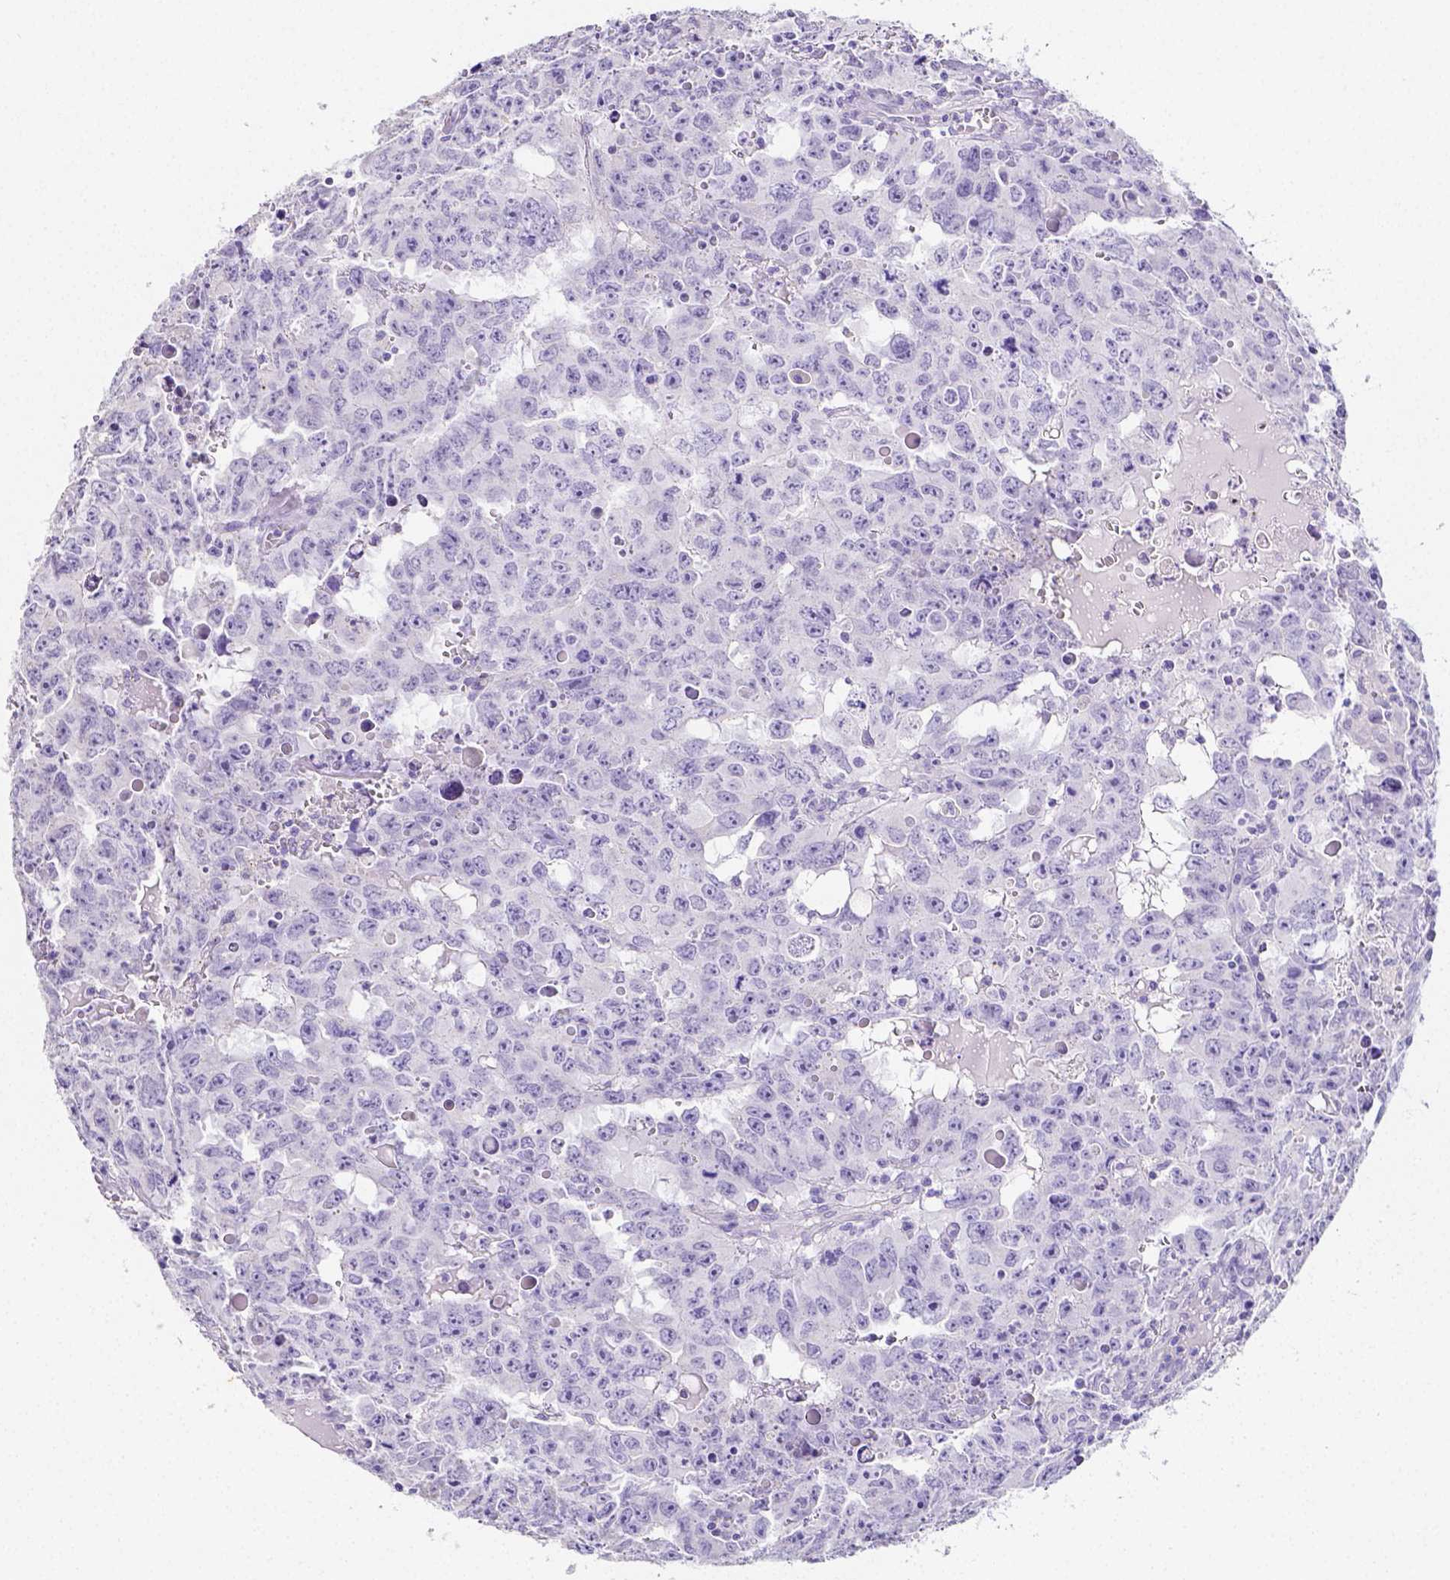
{"staining": {"intensity": "negative", "quantity": "none", "location": "none"}, "tissue": "testis cancer", "cell_type": "Tumor cells", "image_type": "cancer", "snomed": [{"axis": "morphology", "description": "Carcinoma, Embryonal, NOS"}, {"axis": "topography", "description": "Testis"}], "caption": "An immunohistochemistry photomicrograph of testis cancer is shown. There is no staining in tumor cells of testis cancer.", "gene": "ARHGAP36", "patient": {"sex": "male", "age": 22}}